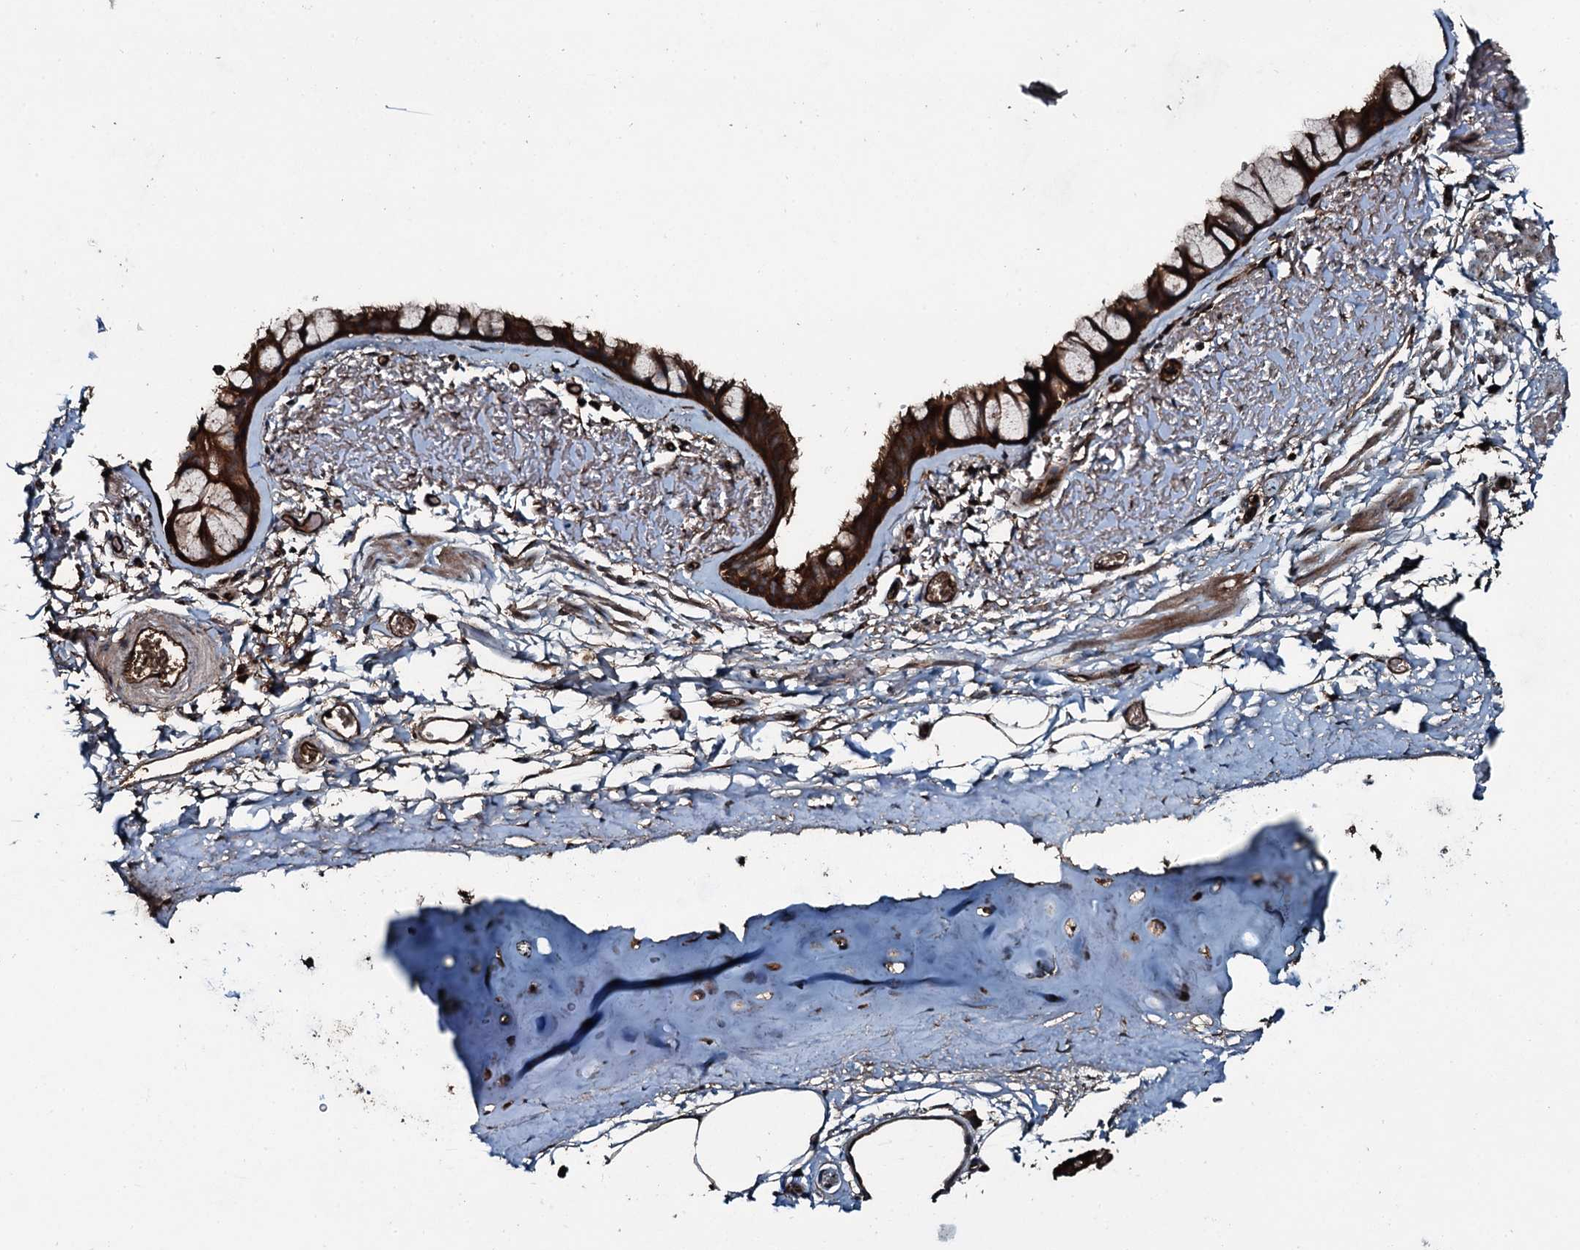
{"staining": {"intensity": "strong", "quantity": ">75%", "location": "cytoplasmic/membranous"}, "tissue": "bronchus", "cell_type": "Respiratory epithelial cells", "image_type": "normal", "snomed": [{"axis": "morphology", "description": "Normal tissue, NOS"}, {"axis": "topography", "description": "Bronchus"}], "caption": "Immunohistochemistry (IHC) staining of benign bronchus, which reveals high levels of strong cytoplasmic/membranous expression in approximately >75% of respiratory epithelial cells indicating strong cytoplasmic/membranous protein expression. The staining was performed using DAB (brown) for protein detection and nuclei were counterstained in hematoxylin (blue).", "gene": "TRIM7", "patient": {"sex": "male", "age": 65}}